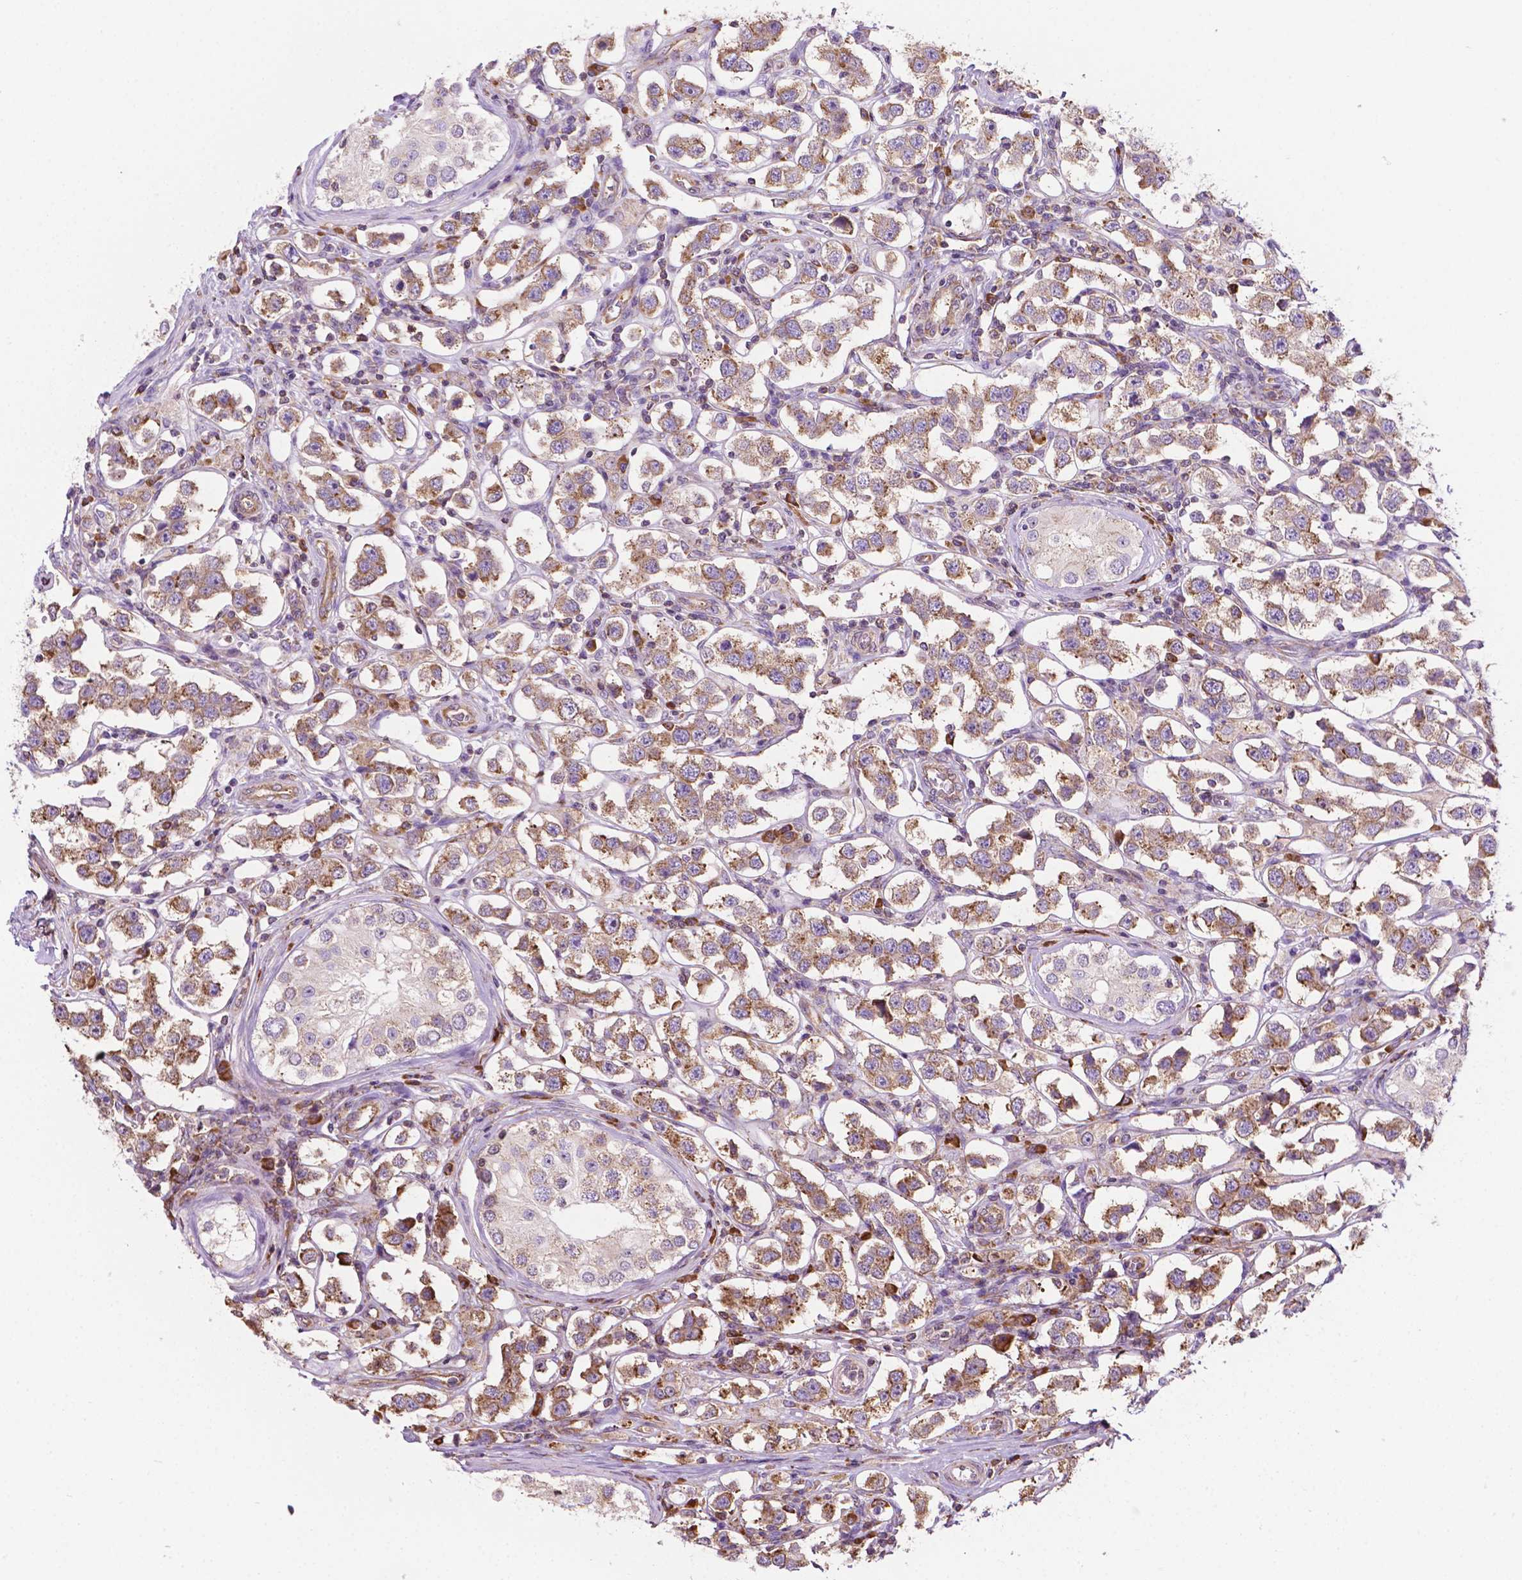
{"staining": {"intensity": "moderate", "quantity": ">75%", "location": "cytoplasmic/membranous"}, "tissue": "testis cancer", "cell_type": "Tumor cells", "image_type": "cancer", "snomed": [{"axis": "morphology", "description": "Seminoma, NOS"}, {"axis": "topography", "description": "Testis"}], "caption": "A micrograph showing moderate cytoplasmic/membranous positivity in approximately >75% of tumor cells in testis seminoma, as visualized by brown immunohistochemical staining.", "gene": "RPL29", "patient": {"sex": "male", "age": 37}}